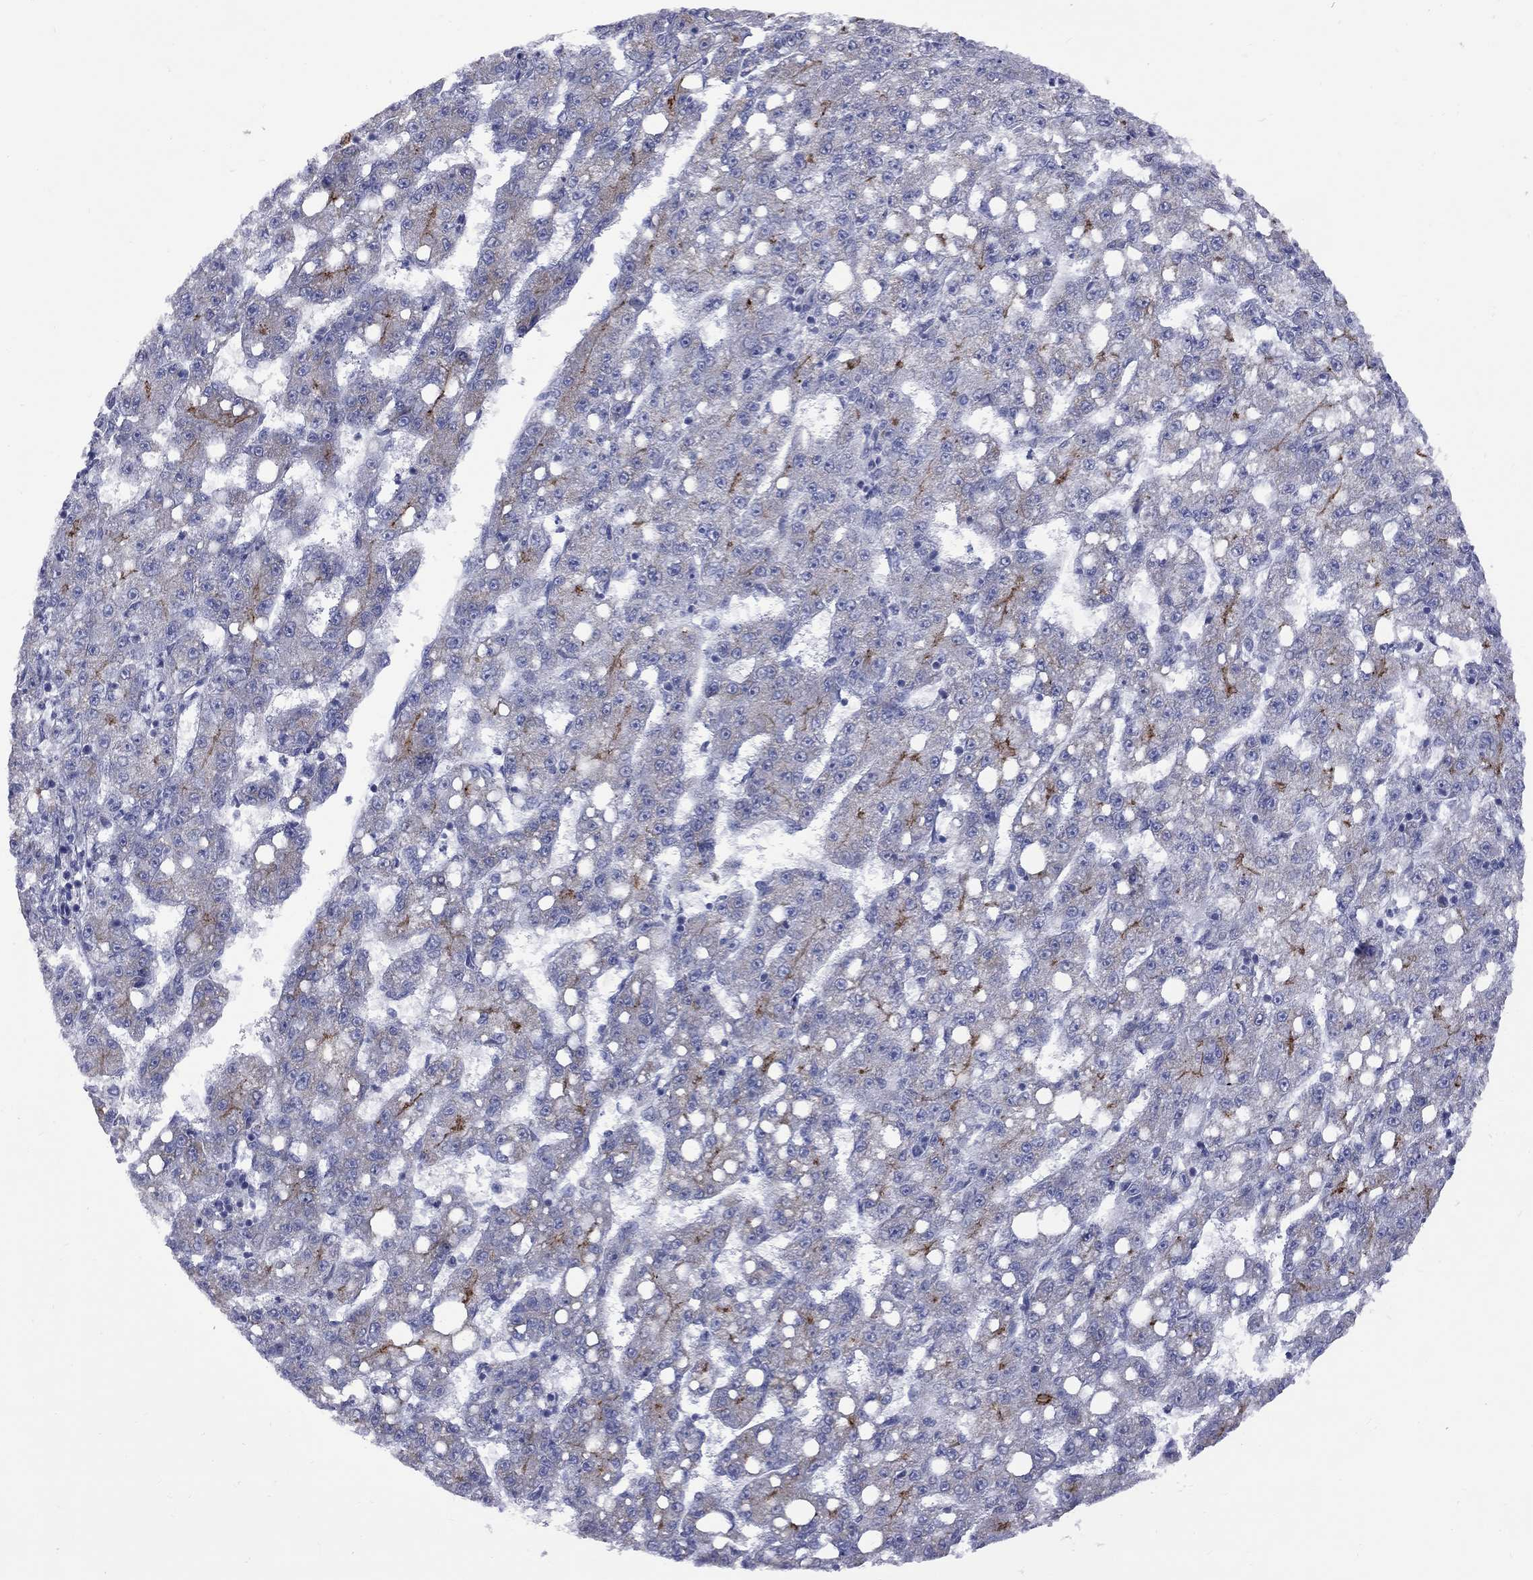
{"staining": {"intensity": "strong", "quantity": "<25%", "location": "cytoplasmic/membranous"}, "tissue": "liver cancer", "cell_type": "Tumor cells", "image_type": "cancer", "snomed": [{"axis": "morphology", "description": "Carcinoma, Hepatocellular, NOS"}, {"axis": "topography", "description": "Liver"}], "caption": "DAB immunohistochemical staining of liver cancer (hepatocellular carcinoma) demonstrates strong cytoplasmic/membranous protein staining in approximately <25% of tumor cells.", "gene": "ABCB4", "patient": {"sex": "female", "age": 65}}